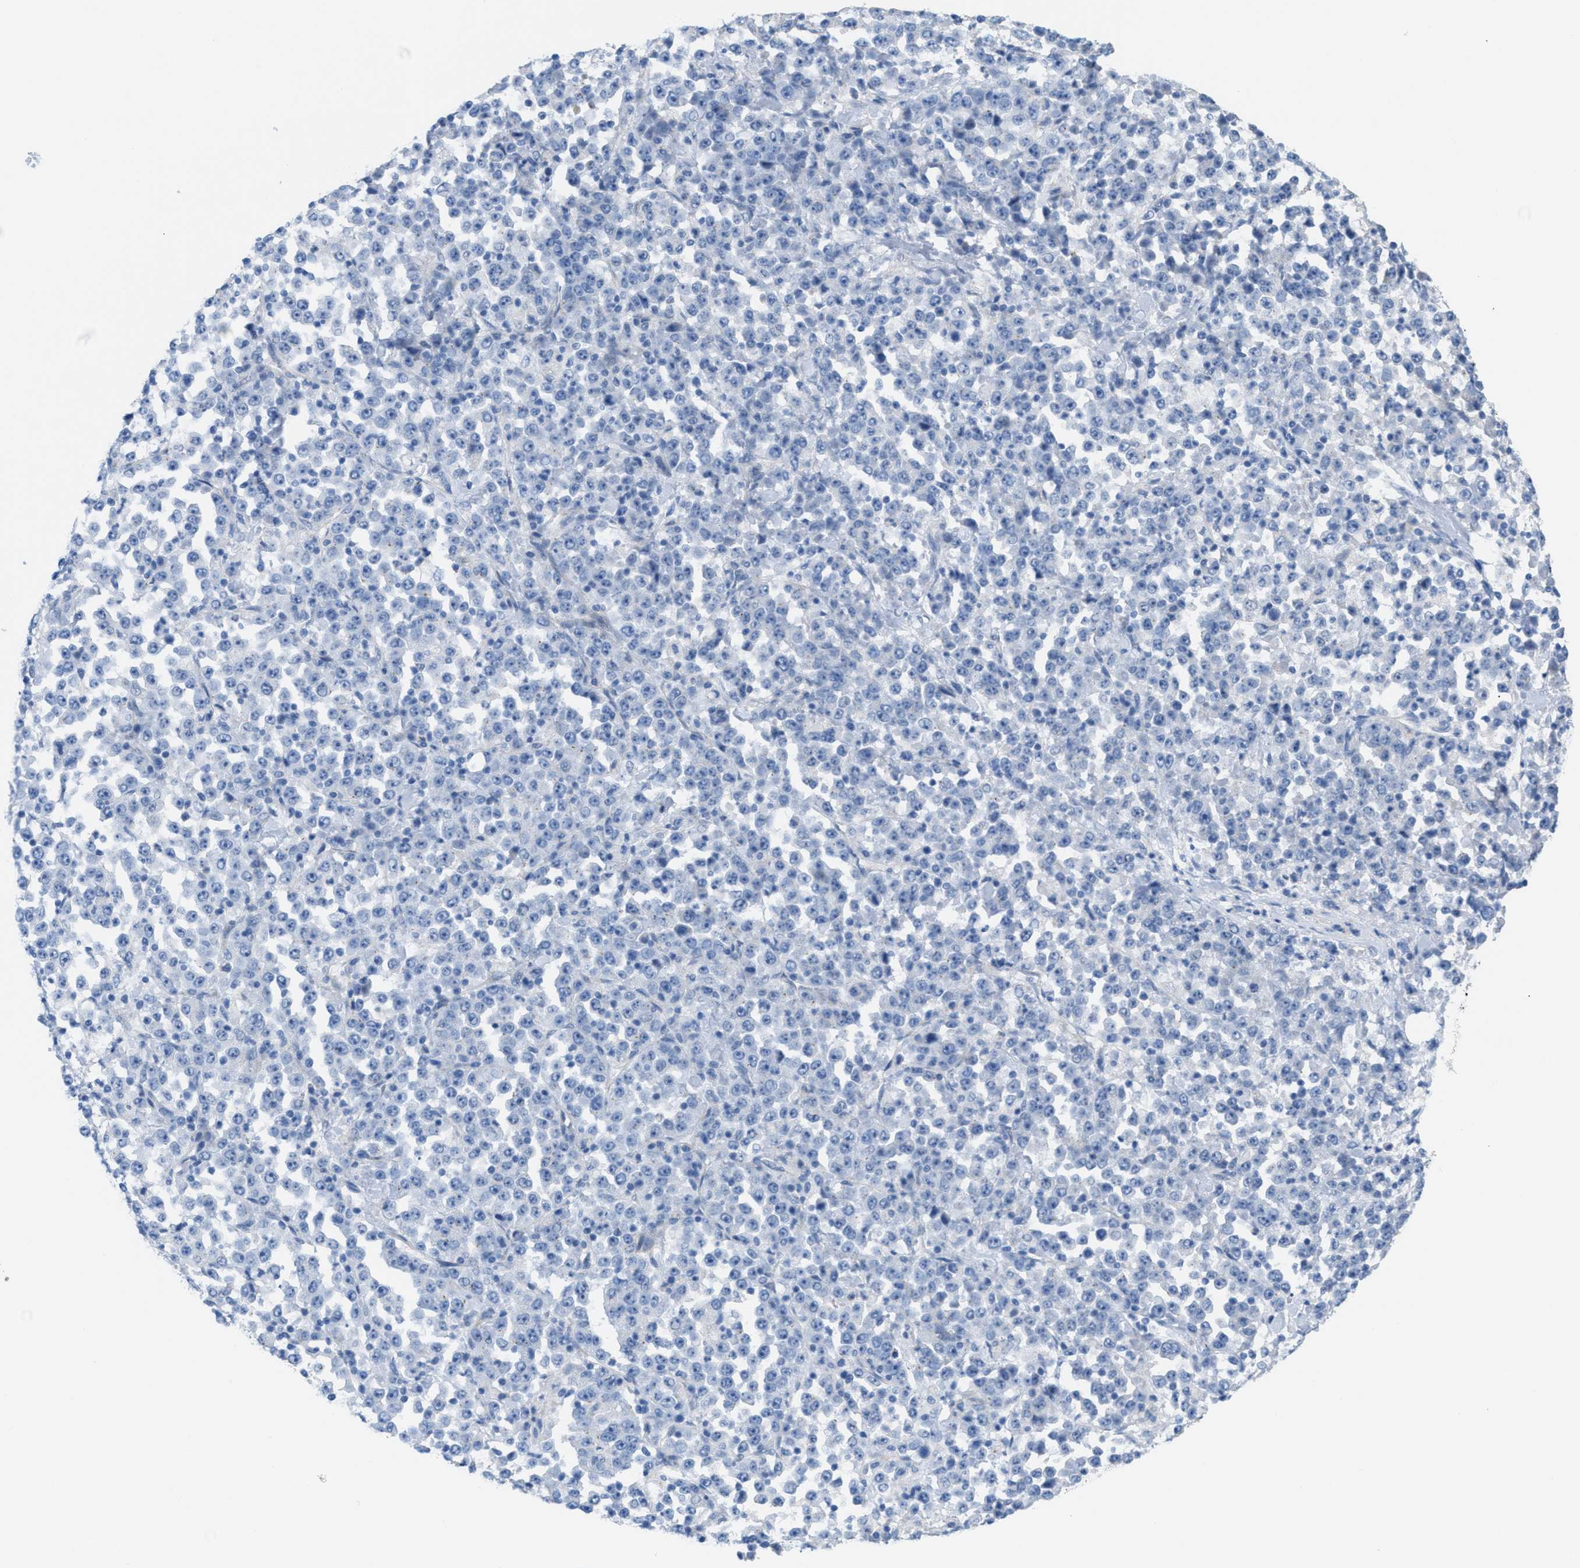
{"staining": {"intensity": "negative", "quantity": "none", "location": "none"}, "tissue": "stomach cancer", "cell_type": "Tumor cells", "image_type": "cancer", "snomed": [{"axis": "morphology", "description": "Normal tissue, NOS"}, {"axis": "morphology", "description": "Adenocarcinoma, NOS"}, {"axis": "topography", "description": "Stomach, upper"}, {"axis": "topography", "description": "Stomach"}], "caption": "Immunohistochemistry (IHC) histopathology image of neoplastic tissue: stomach adenocarcinoma stained with DAB displays no significant protein positivity in tumor cells. (DAB IHC visualized using brightfield microscopy, high magnification).", "gene": "MPP3", "patient": {"sex": "male", "age": 59}}